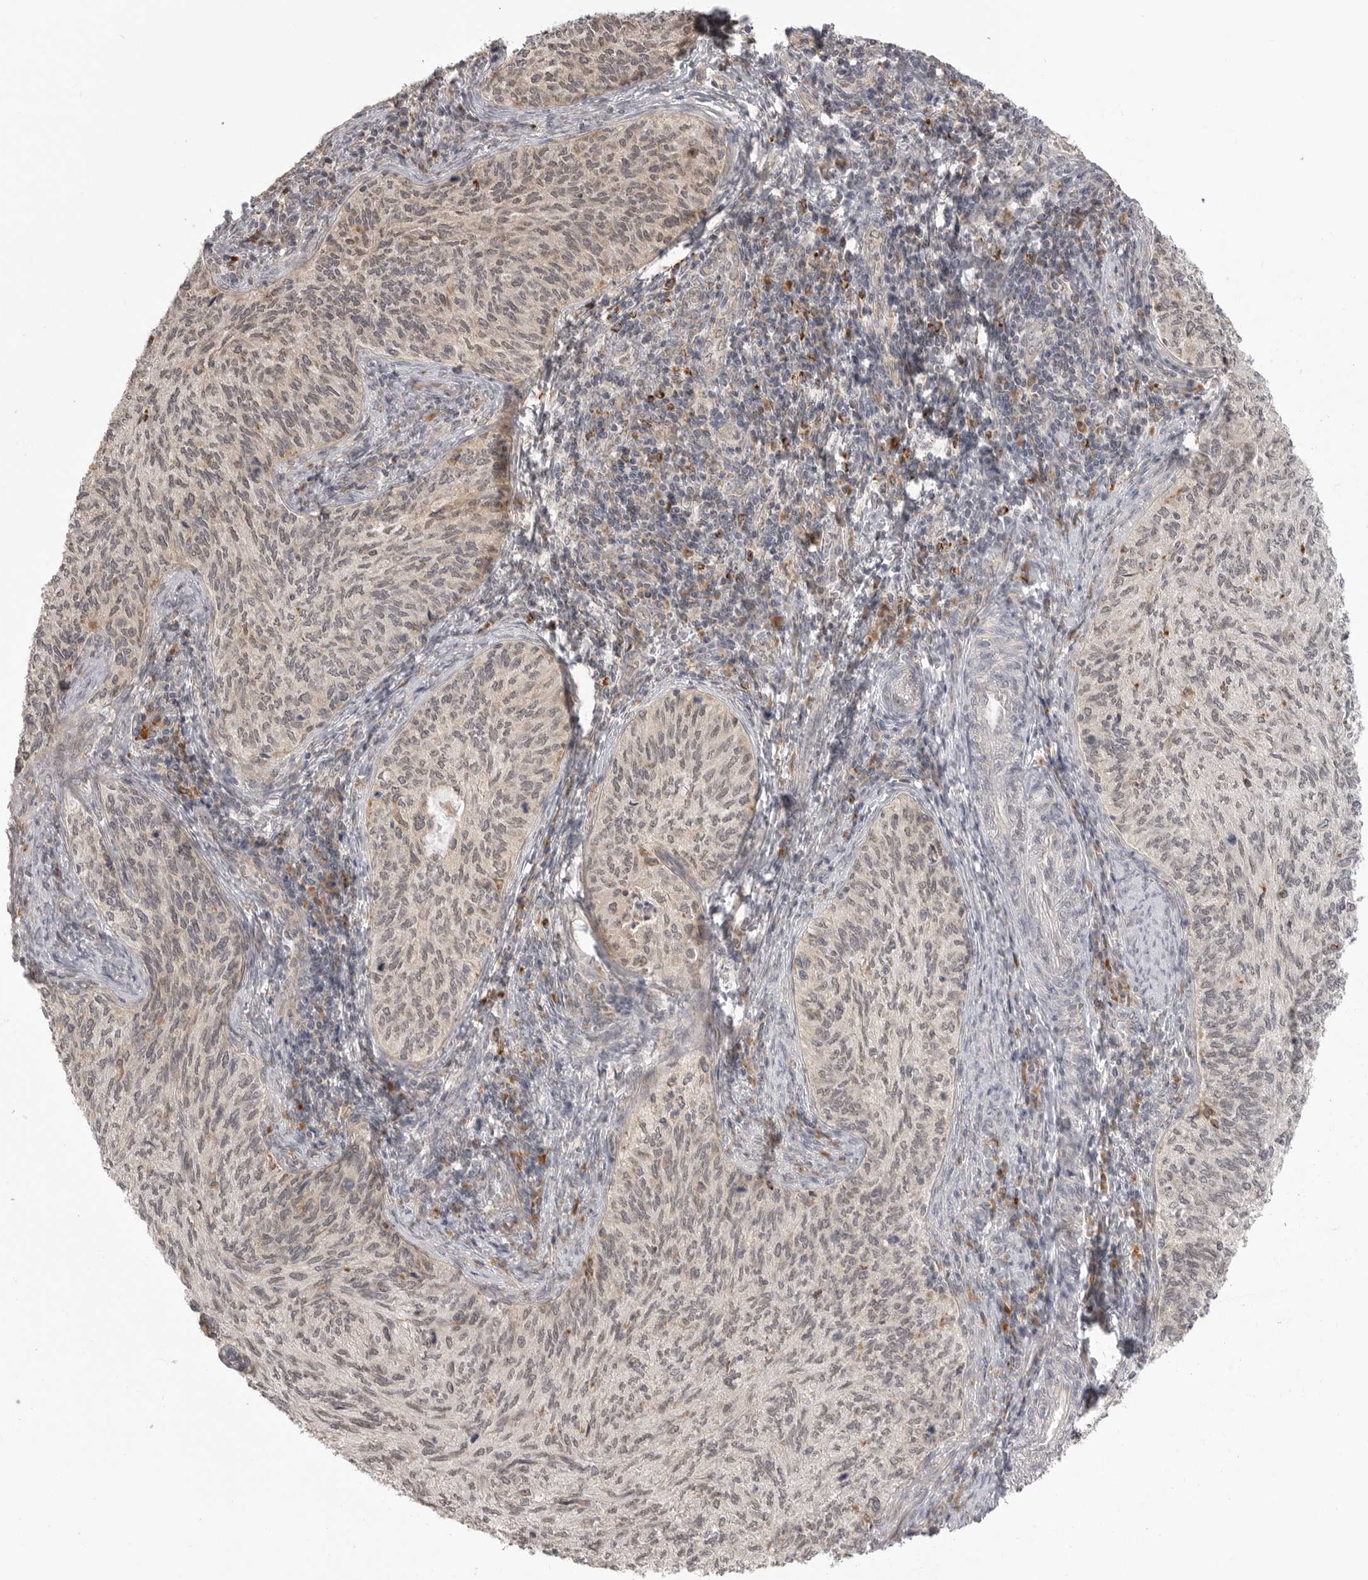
{"staining": {"intensity": "negative", "quantity": "none", "location": "none"}, "tissue": "cervical cancer", "cell_type": "Tumor cells", "image_type": "cancer", "snomed": [{"axis": "morphology", "description": "Squamous cell carcinoma, NOS"}, {"axis": "topography", "description": "Cervix"}], "caption": "IHC of human squamous cell carcinoma (cervical) demonstrates no positivity in tumor cells. (DAB immunohistochemistry (IHC) visualized using brightfield microscopy, high magnification).", "gene": "KALRN", "patient": {"sex": "female", "age": 30}}